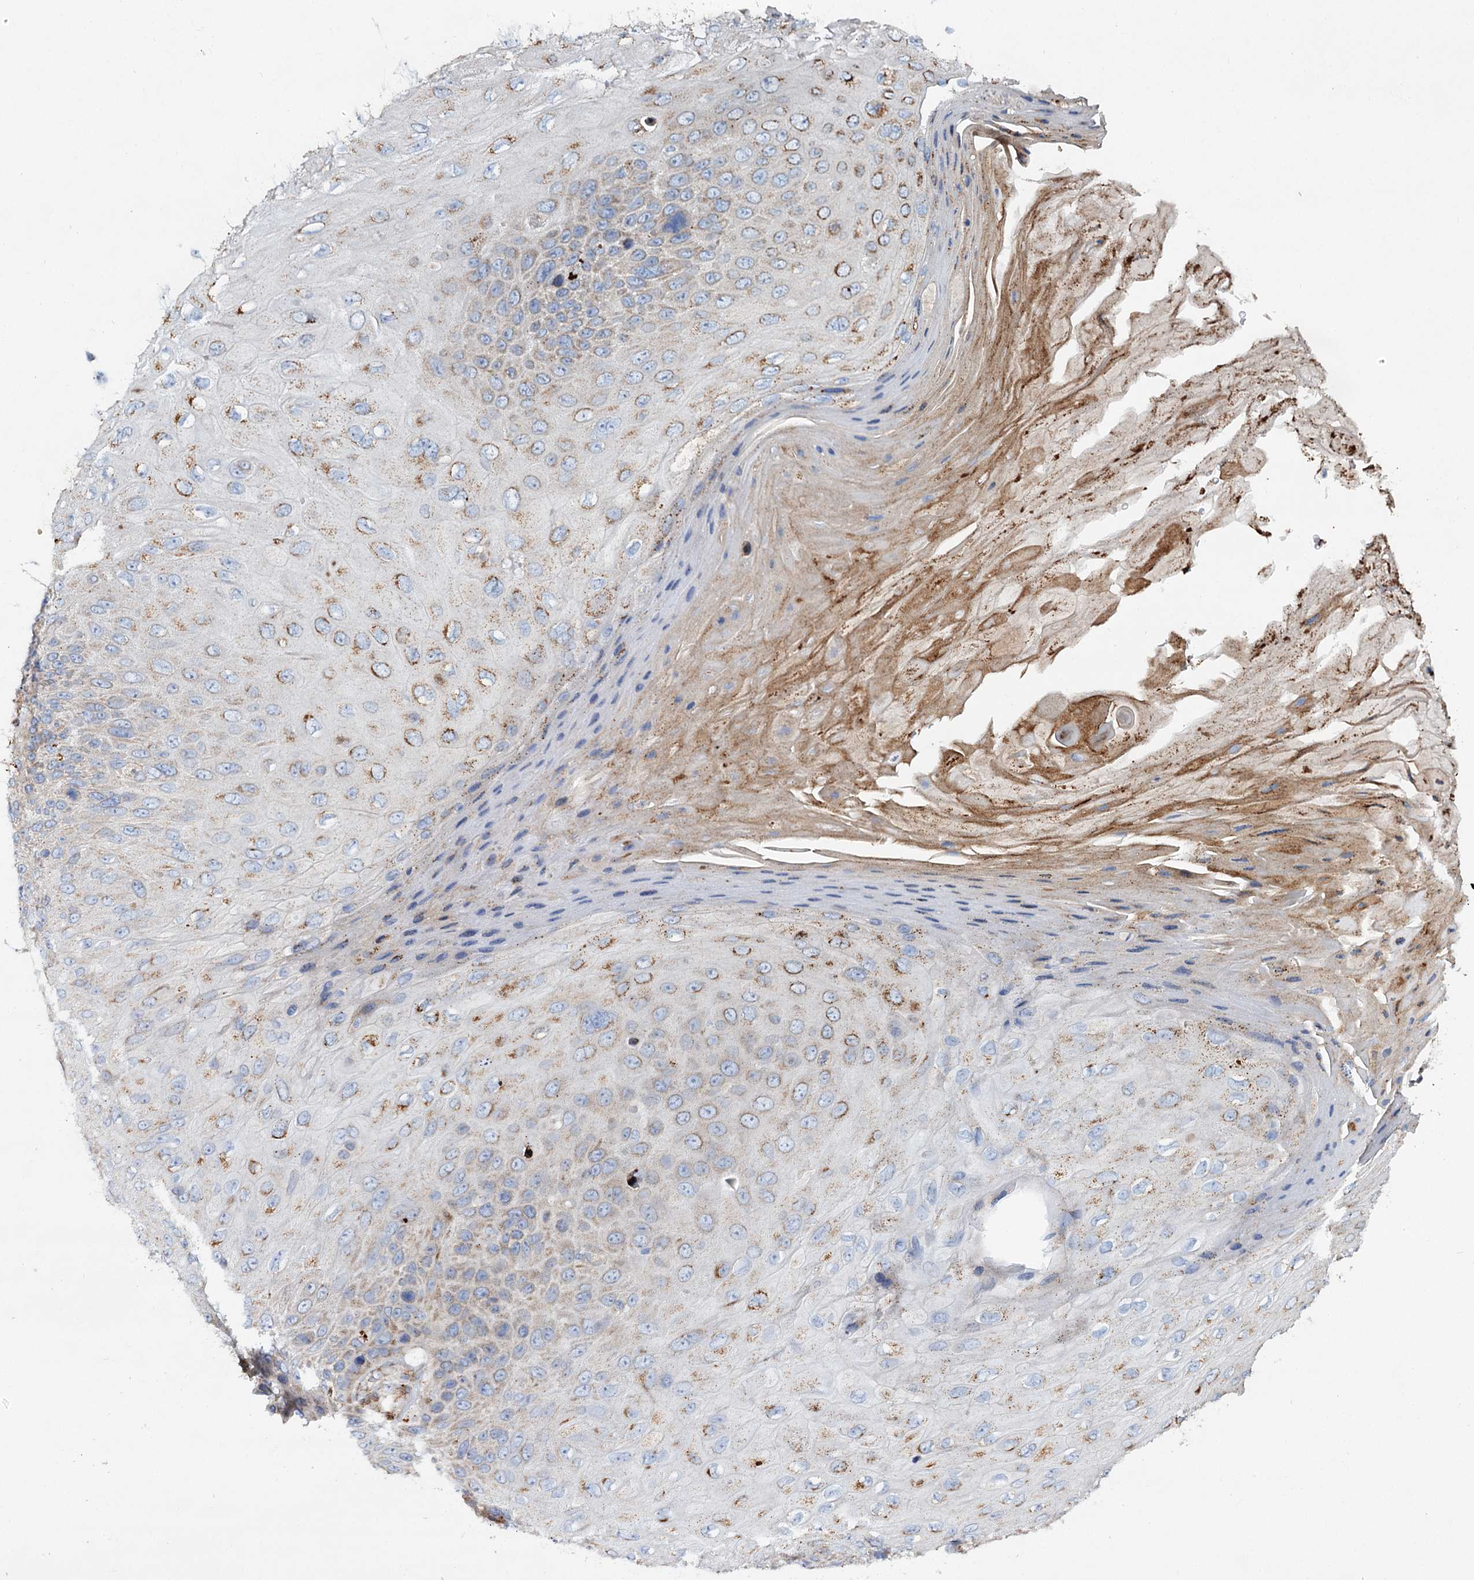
{"staining": {"intensity": "moderate", "quantity": "<25%", "location": "cytoplasmic/membranous"}, "tissue": "skin cancer", "cell_type": "Tumor cells", "image_type": "cancer", "snomed": [{"axis": "morphology", "description": "Squamous cell carcinoma, NOS"}, {"axis": "topography", "description": "Skin"}], "caption": "DAB (3,3'-diaminobenzidine) immunohistochemical staining of skin cancer (squamous cell carcinoma) displays moderate cytoplasmic/membranous protein staining in approximately <25% of tumor cells. (DAB IHC, brown staining for protein, blue staining for nuclei).", "gene": "TMEM164", "patient": {"sex": "female", "age": 88}}